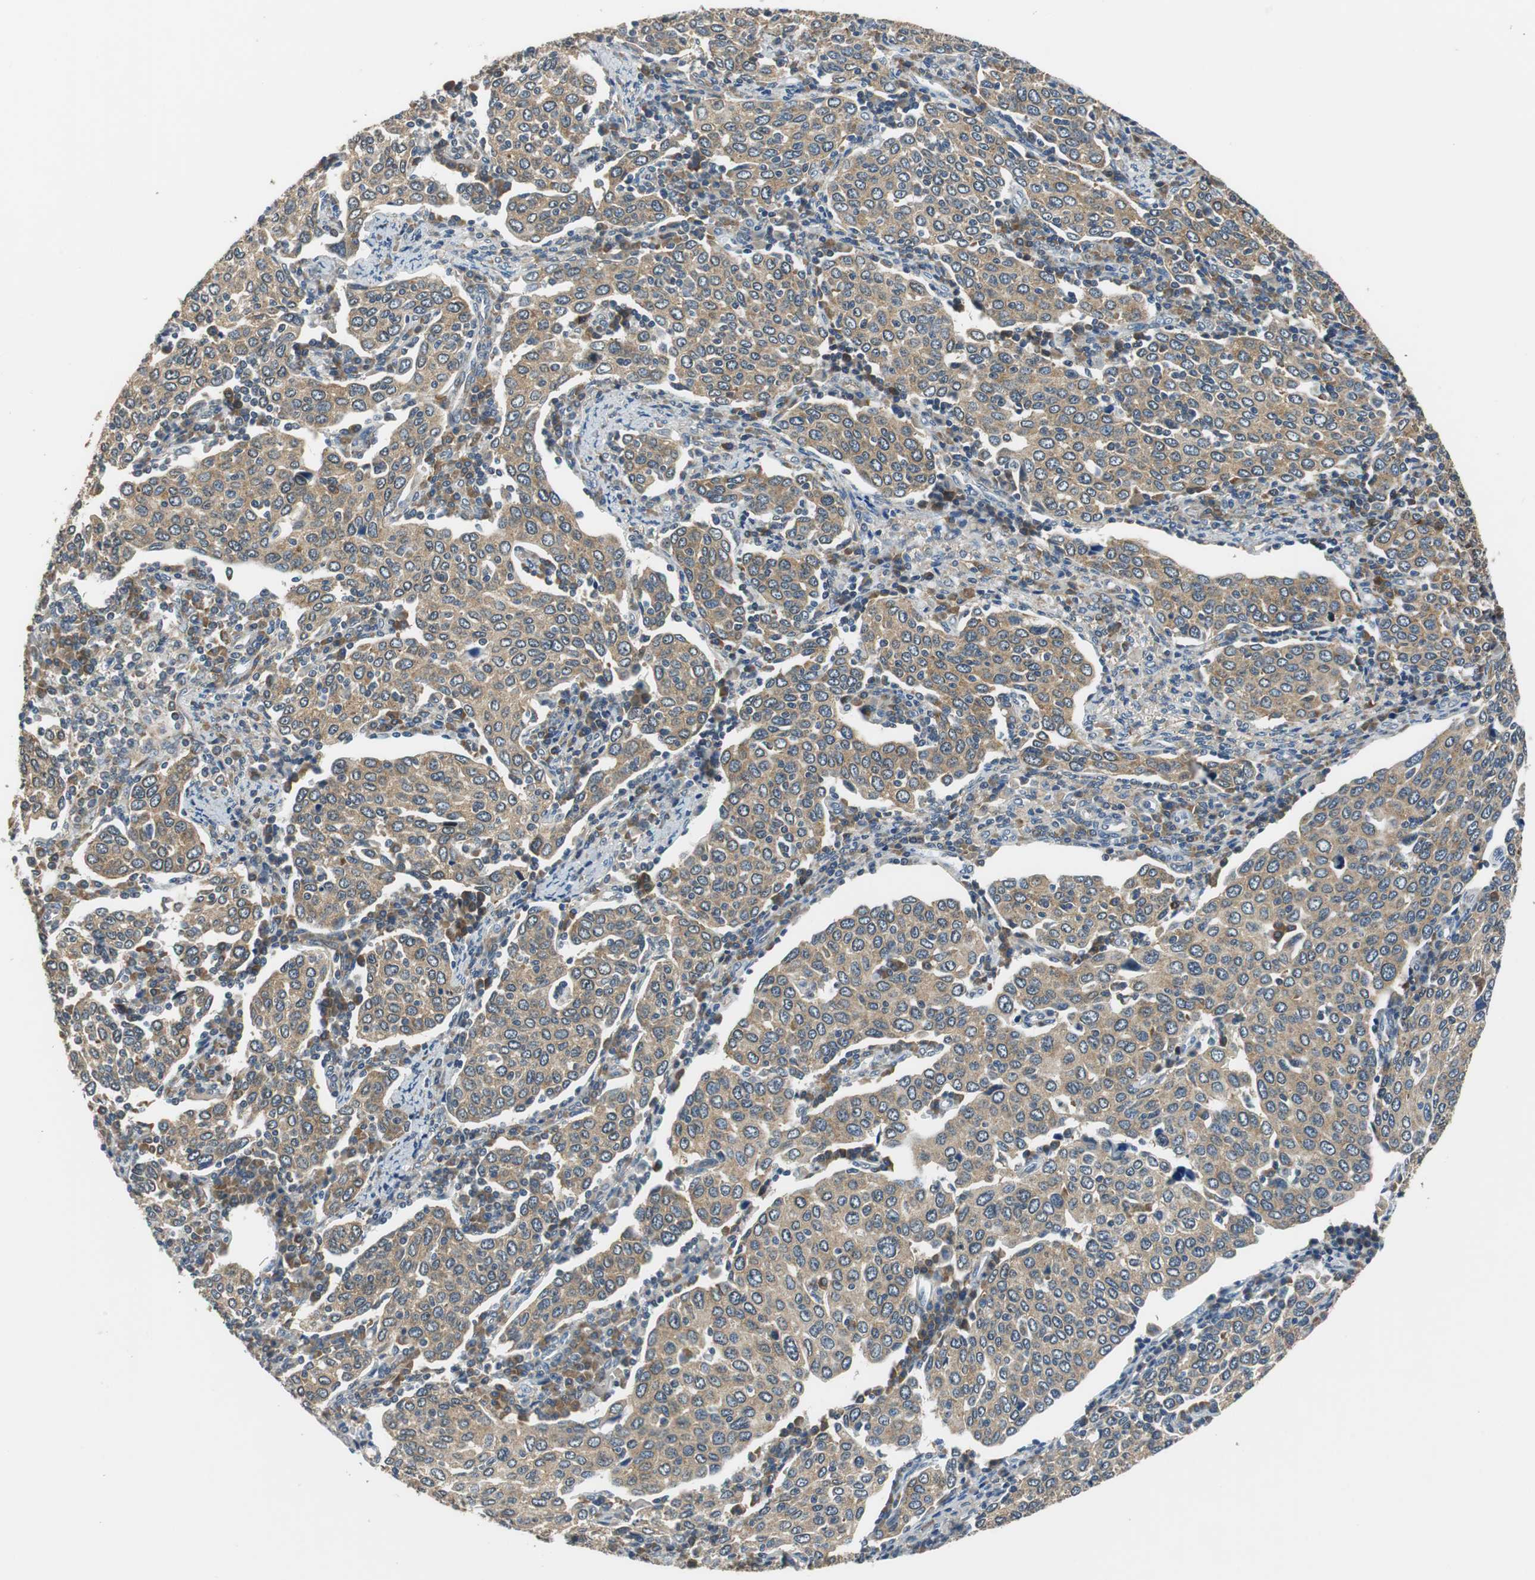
{"staining": {"intensity": "moderate", "quantity": ">75%", "location": "cytoplasmic/membranous"}, "tissue": "cervical cancer", "cell_type": "Tumor cells", "image_type": "cancer", "snomed": [{"axis": "morphology", "description": "Squamous cell carcinoma, NOS"}, {"axis": "topography", "description": "Cervix"}], "caption": "The immunohistochemical stain labels moderate cytoplasmic/membranous staining in tumor cells of cervical squamous cell carcinoma tissue. The staining was performed using DAB to visualize the protein expression in brown, while the nuclei were stained in blue with hematoxylin (Magnification: 20x).", "gene": "CNOT3", "patient": {"sex": "female", "age": 40}}